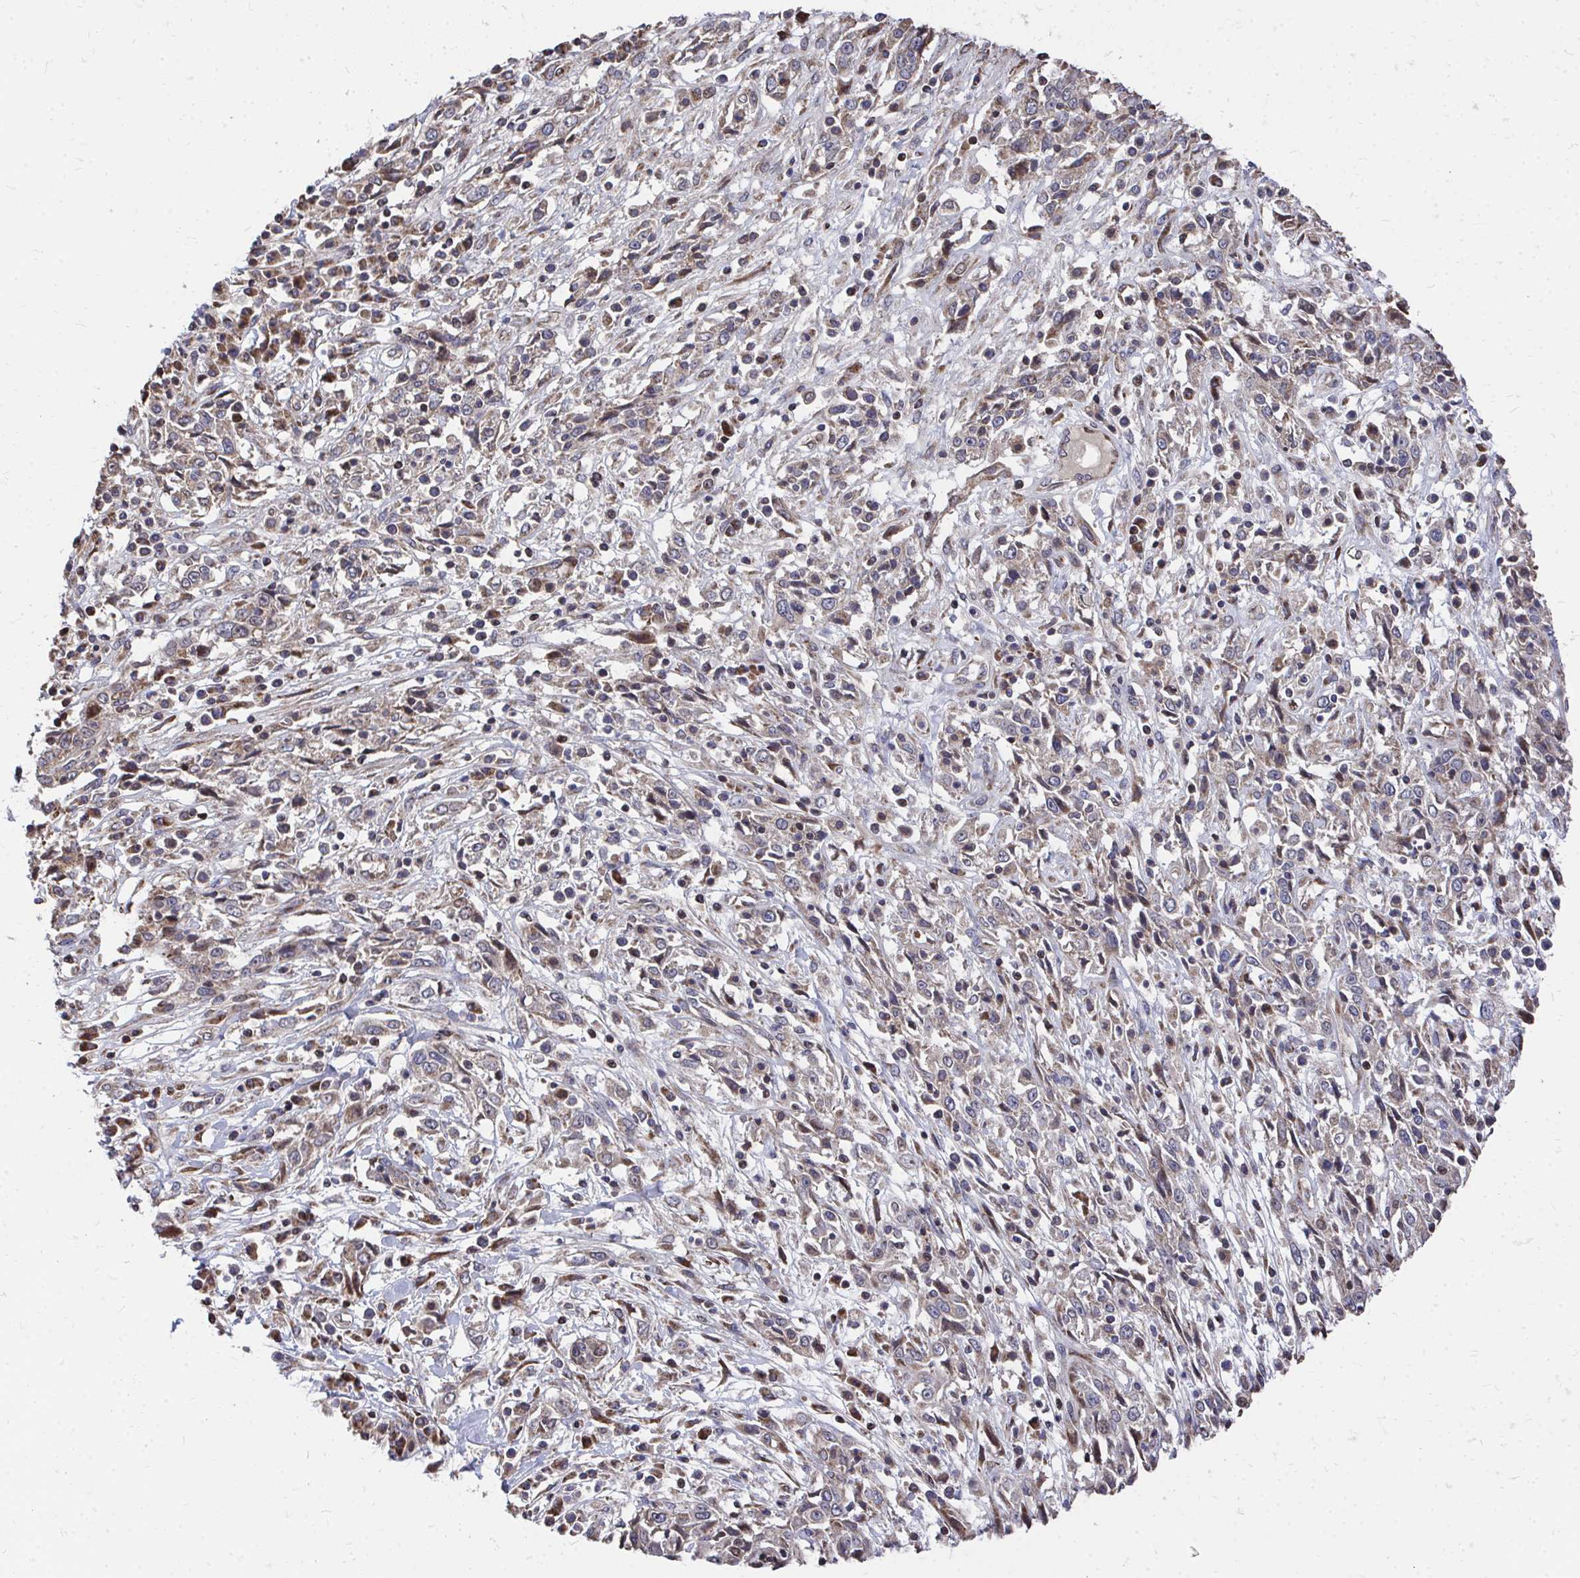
{"staining": {"intensity": "weak", "quantity": "25%-75%", "location": "cytoplasmic/membranous"}, "tissue": "cervical cancer", "cell_type": "Tumor cells", "image_type": "cancer", "snomed": [{"axis": "morphology", "description": "Adenocarcinoma, NOS"}, {"axis": "topography", "description": "Cervix"}], "caption": "IHC (DAB) staining of cervical adenocarcinoma shows weak cytoplasmic/membranous protein staining in about 25%-75% of tumor cells. (DAB IHC with brightfield microscopy, high magnification).", "gene": "FAM89A", "patient": {"sex": "female", "age": 40}}